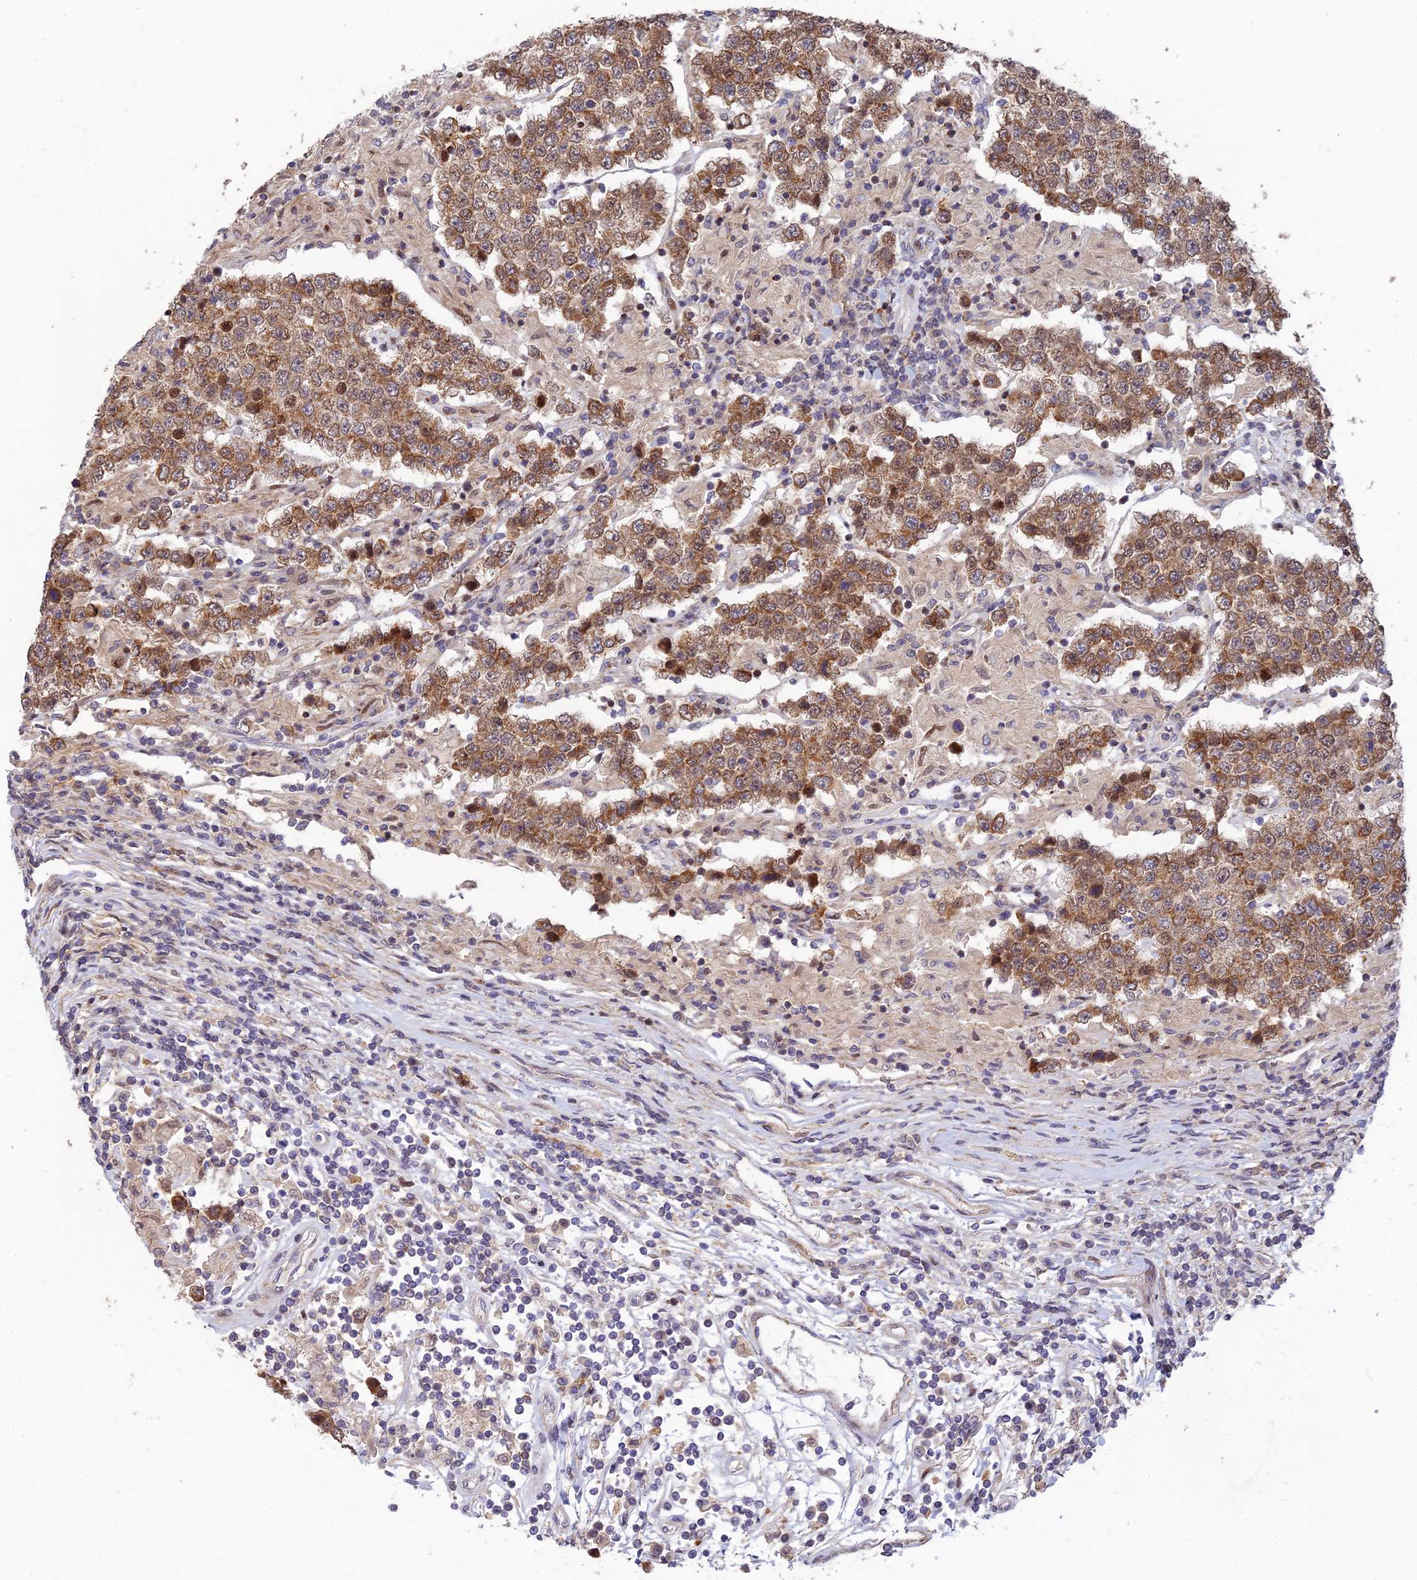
{"staining": {"intensity": "moderate", "quantity": ">75%", "location": "cytoplasmic/membranous"}, "tissue": "testis cancer", "cell_type": "Tumor cells", "image_type": "cancer", "snomed": [{"axis": "morphology", "description": "Normal tissue, NOS"}, {"axis": "morphology", "description": "Urothelial carcinoma, High grade"}, {"axis": "morphology", "description": "Seminoma, NOS"}, {"axis": "morphology", "description": "Carcinoma, Embryonal, NOS"}, {"axis": "topography", "description": "Urinary bladder"}, {"axis": "topography", "description": "Testis"}], "caption": "Immunohistochemistry (DAB) staining of testis embryonal carcinoma shows moderate cytoplasmic/membranous protein staining in about >75% of tumor cells. (DAB = brown stain, brightfield microscopy at high magnification).", "gene": "RELCH", "patient": {"sex": "male", "age": 41}}